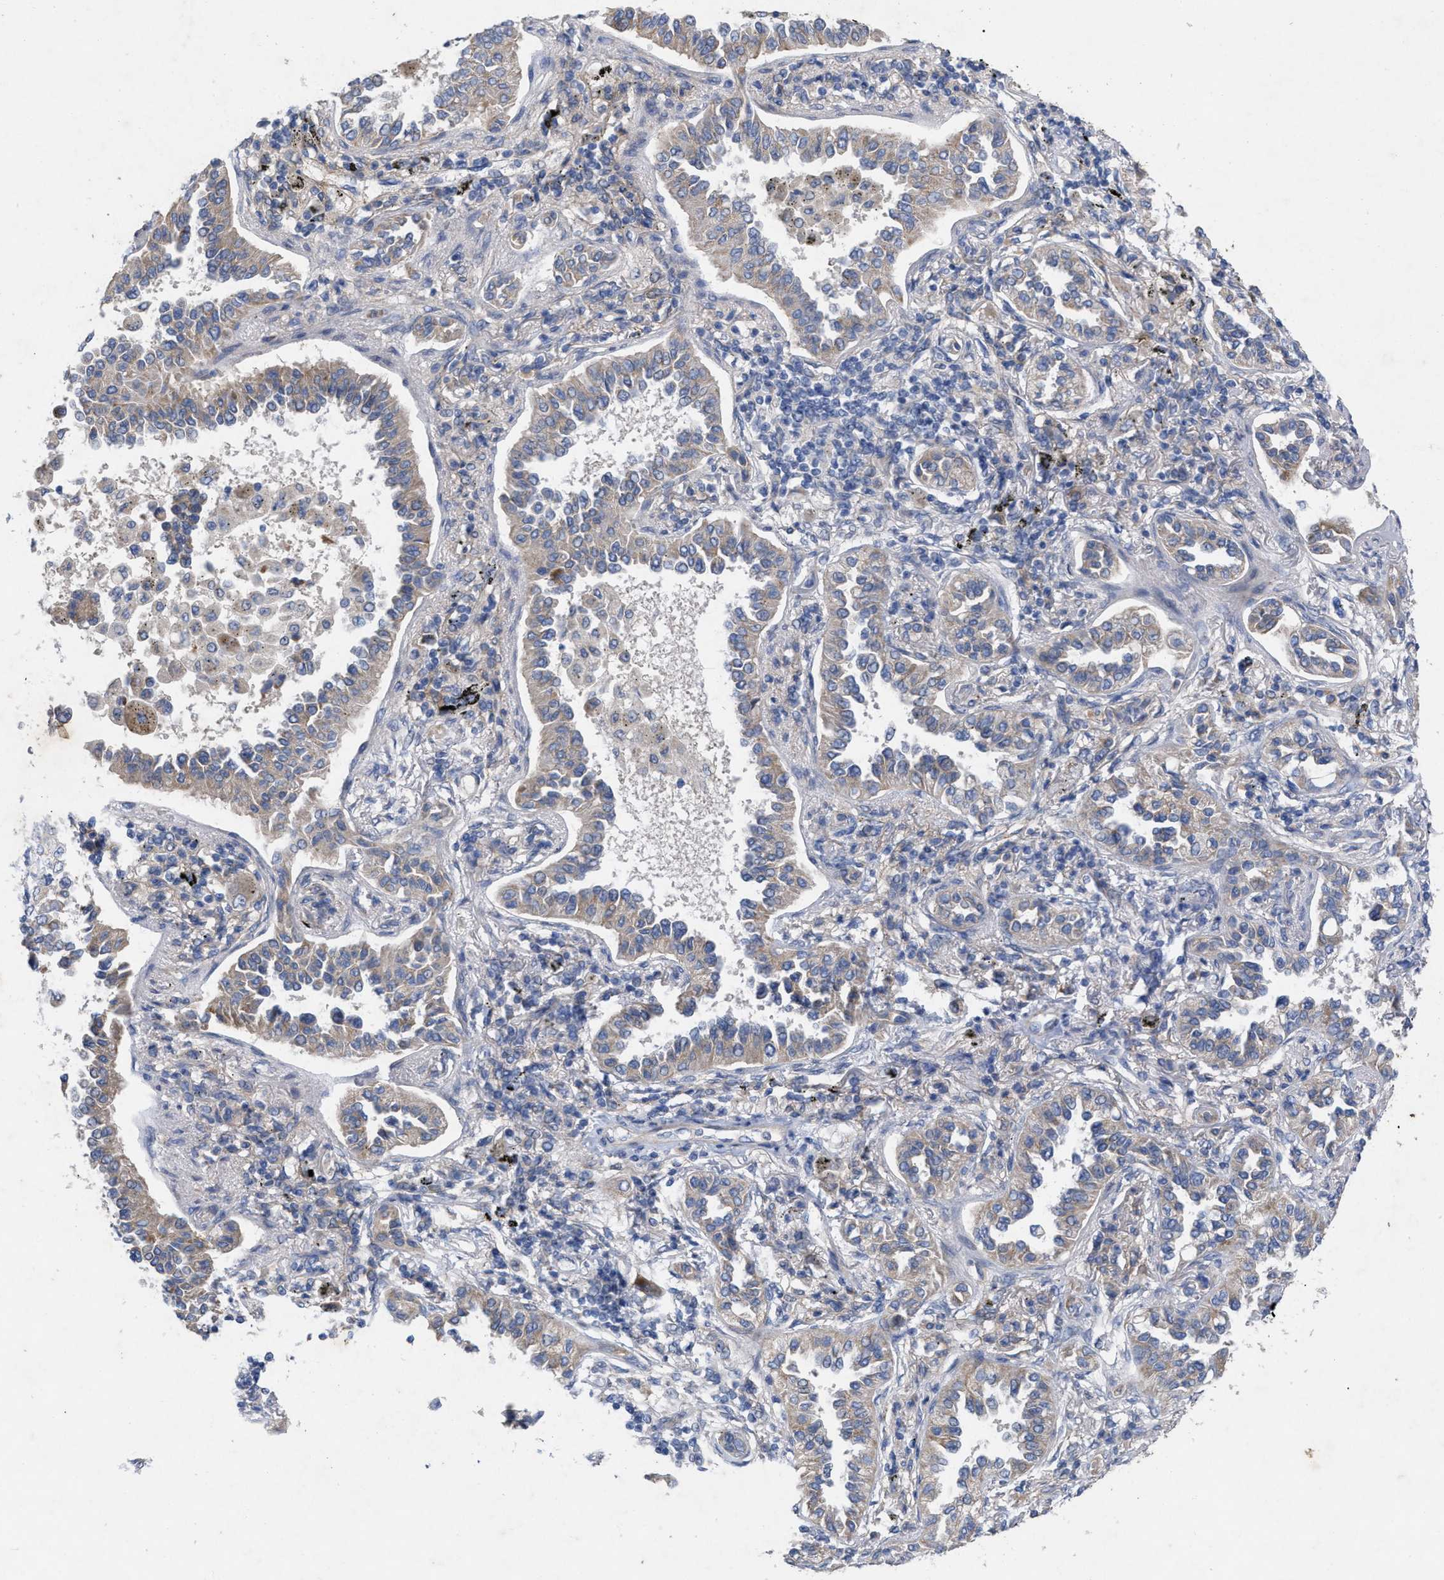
{"staining": {"intensity": "weak", "quantity": "25%-75%", "location": "cytoplasmic/membranous"}, "tissue": "lung cancer", "cell_type": "Tumor cells", "image_type": "cancer", "snomed": [{"axis": "morphology", "description": "Normal tissue, NOS"}, {"axis": "morphology", "description": "Adenocarcinoma, NOS"}, {"axis": "topography", "description": "Lung"}], "caption": "A brown stain shows weak cytoplasmic/membranous staining of a protein in lung cancer tumor cells.", "gene": "VIP", "patient": {"sex": "male", "age": 59}}